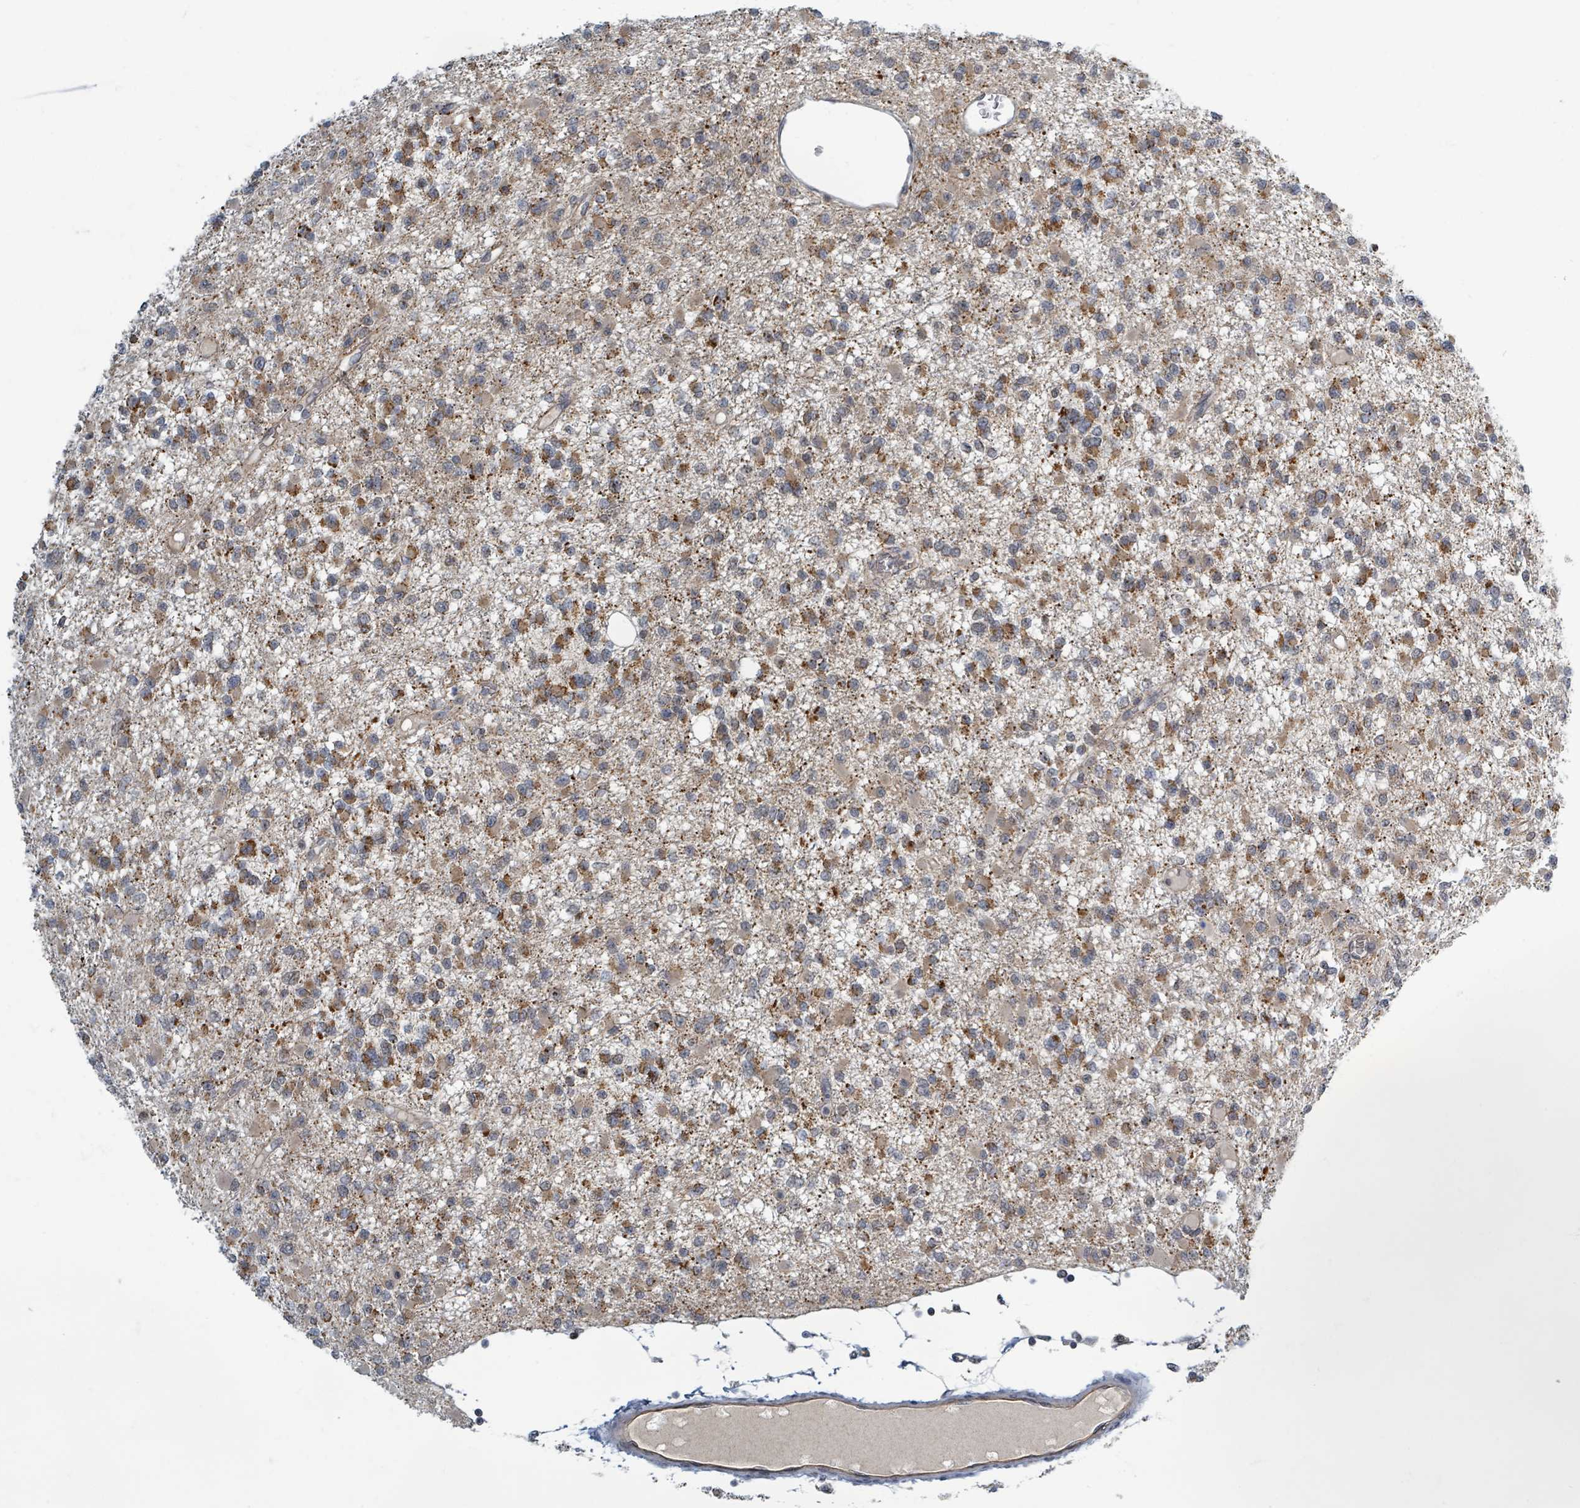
{"staining": {"intensity": "moderate", "quantity": ">75%", "location": "cytoplasmic/membranous"}, "tissue": "glioma", "cell_type": "Tumor cells", "image_type": "cancer", "snomed": [{"axis": "morphology", "description": "Glioma, malignant, Low grade"}, {"axis": "topography", "description": "Brain"}], "caption": "This histopathology image reveals immunohistochemistry (IHC) staining of human glioma, with medium moderate cytoplasmic/membranous expression in approximately >75% of tumor cells.", "gene": "INTS15", "patient": {"sex": "female", "age": 22}}